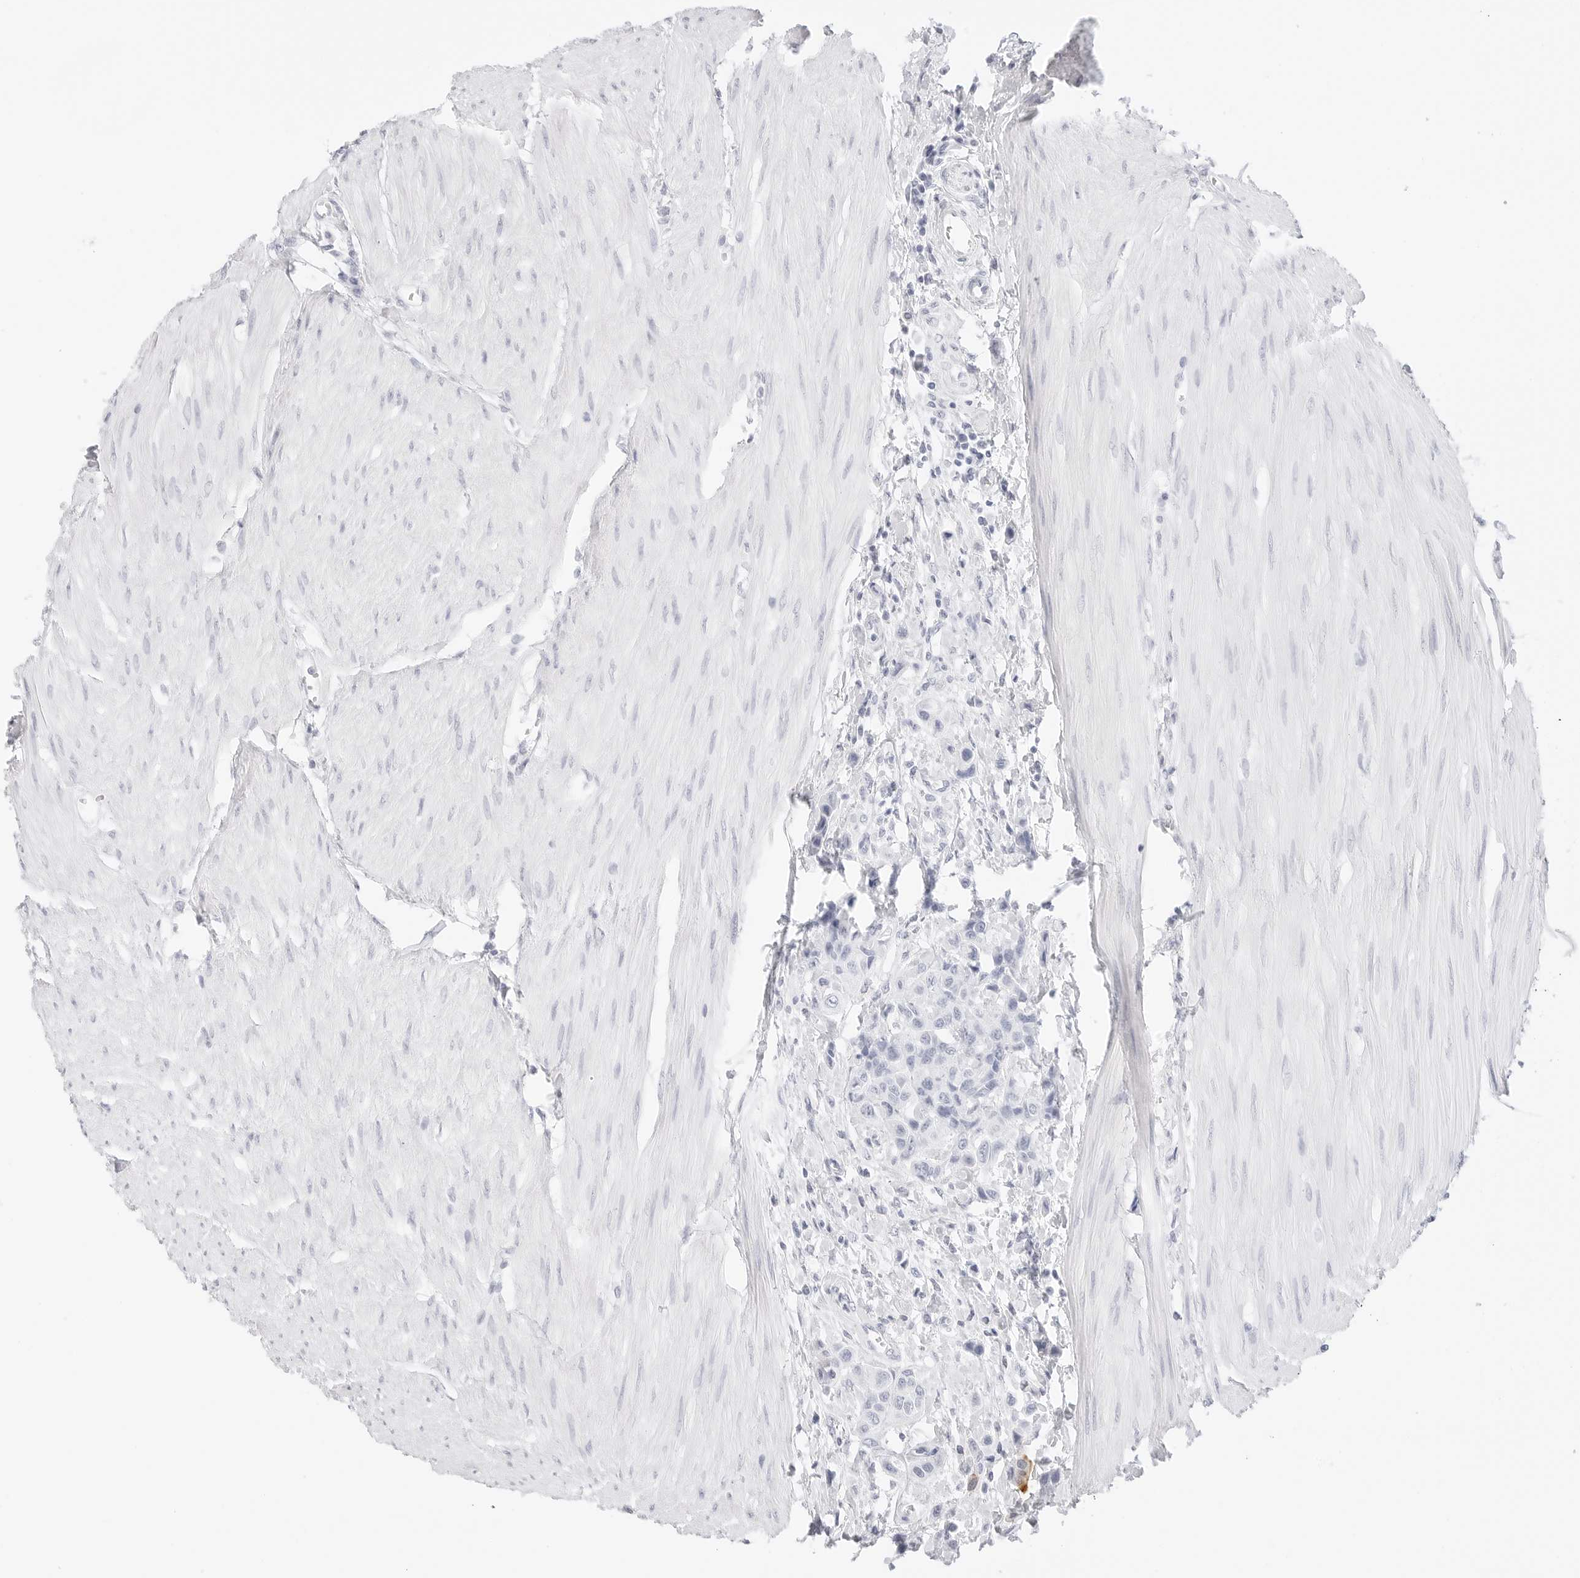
{"staining": {"intensity": "negative", "quantity": "none", "location": "none"}, "tissue": "urothelial cancer", "cell_type": "Tumor cells", "image_type": "cancer", "snomed": [{"axis": "morphology", "description": "Urothelial carcinoma, High grade"}, {"axis": "topography", "description": "Urinary bladder"}], "caption": "The micrograph displays no staining of tumor cells in urothelial cancer.", "gene": "TFF2", "patient": {"sex": "male", "age": 50}}